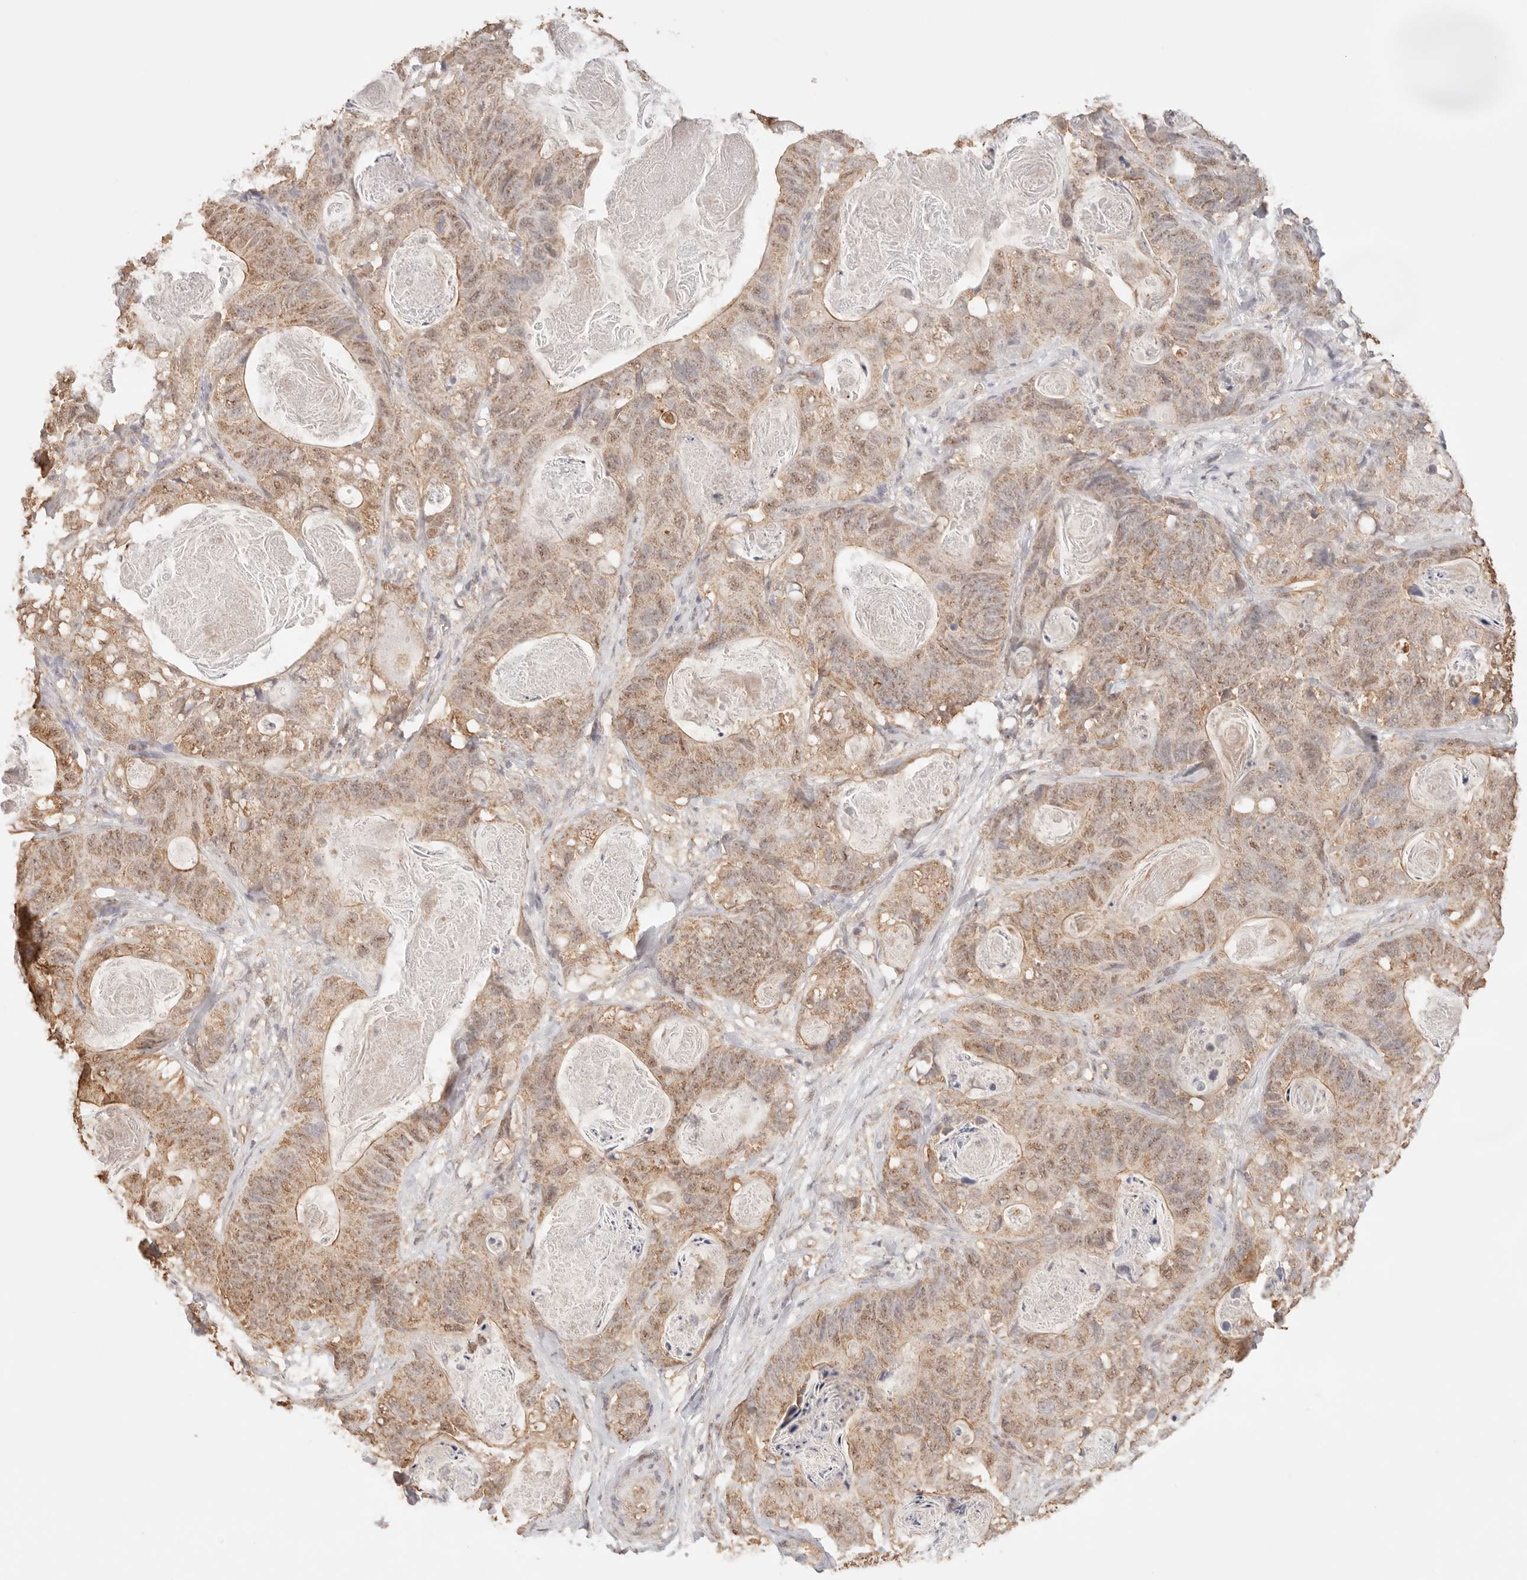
{"staining": {"intensity": "weak", "quantity": ">75%", "location": "cytoplasmic/membranous,nuclear"}, "tissue": "stomach cancer", "cell_type": "Tumor cells", "image_type": "cancer", "snomed": [{"axis": "morphology", "description": "Normal tissue, NOS"}, {"axis": "morphology", "description": "Adenocarcinoma, NOS"}, {"axis": "topography", "description": "Stomach"}], "caption": "Approximately >75% of tumor cells in stomach cancer reveal weak cytoplasmic/membranous and nuclear protein positivity as visualized by brown immunohistochemical staining.", "gene": "IL1R2", "patient": {"sex": "female", "age": 89}}